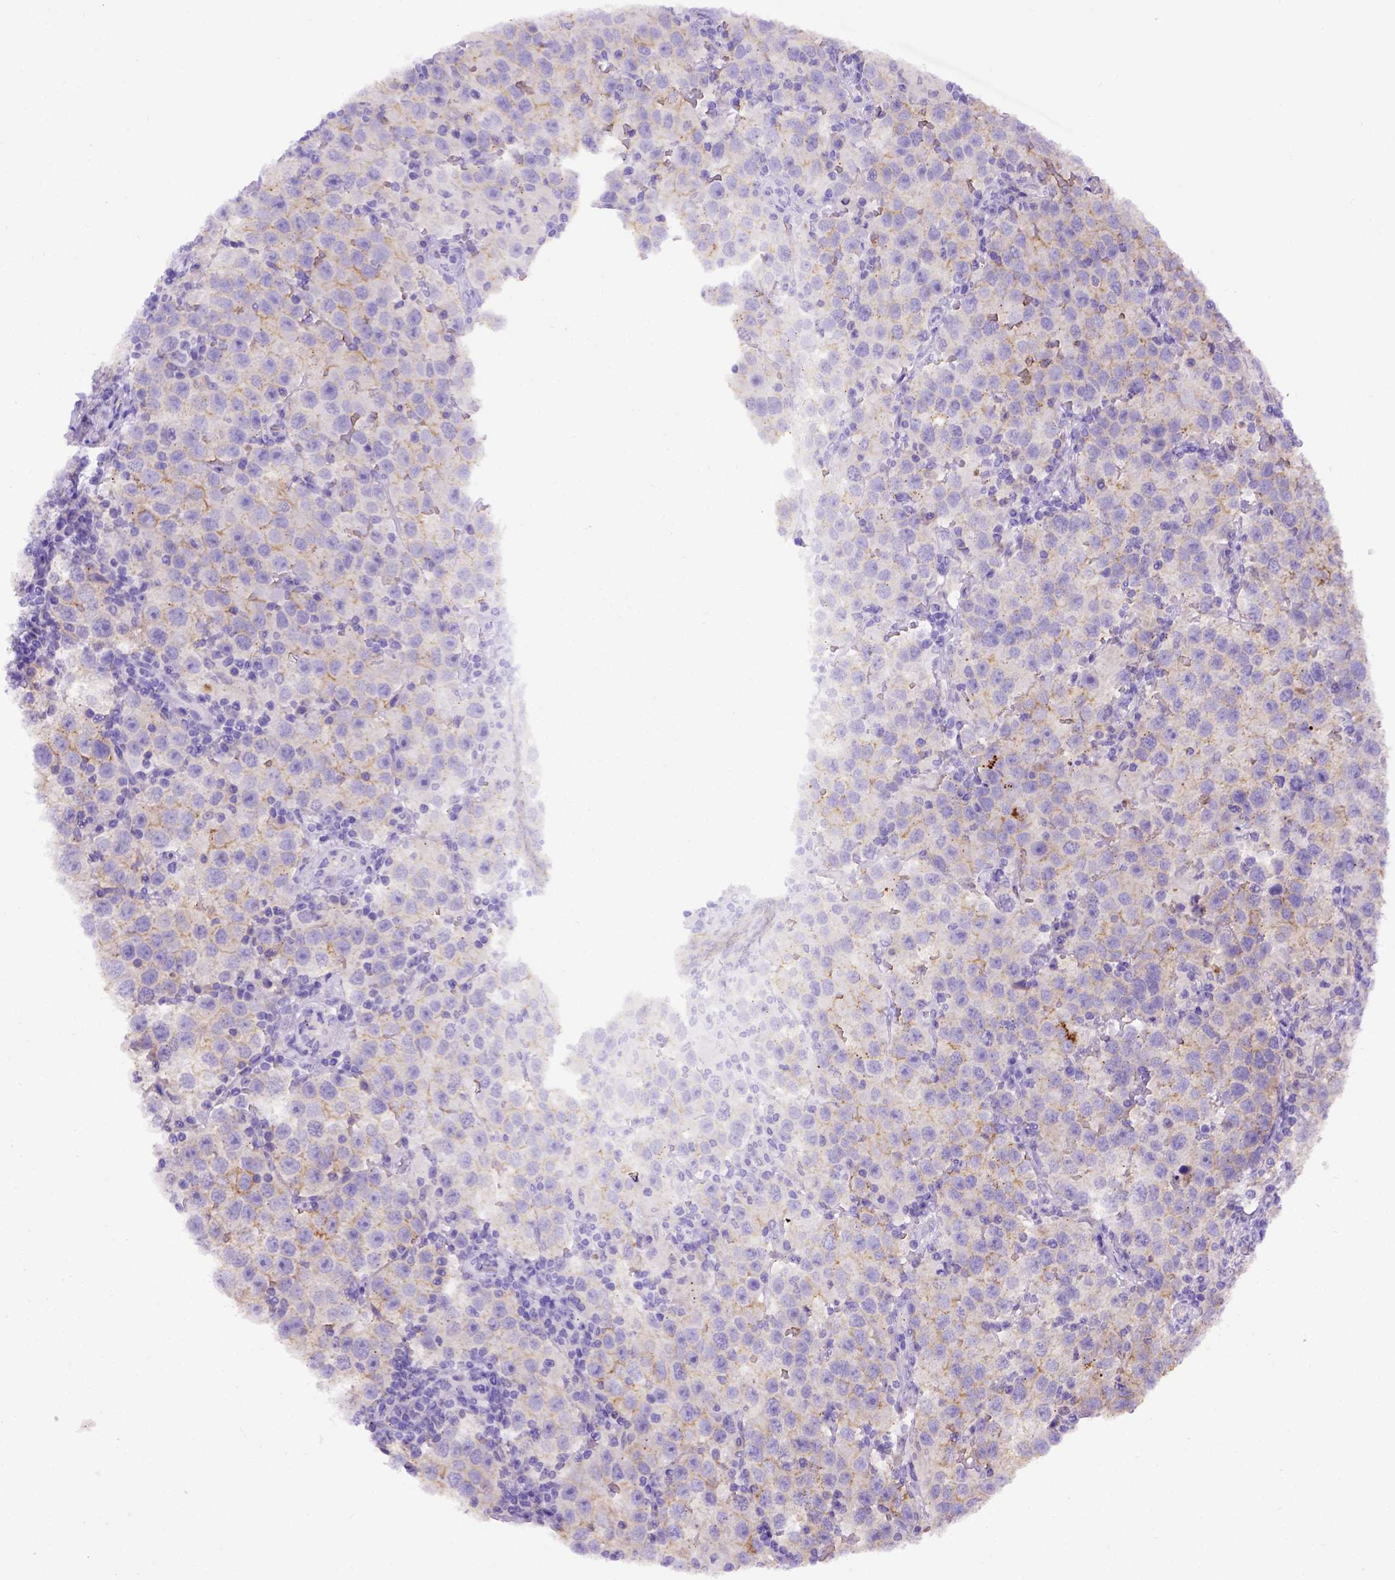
{"staining": {"intensity": "weak", "quantity": "<25%", "location": "cytoplasmic/membranous"}, "tissue": "testis cancer", "cell_type": "Tumor cells", "image_type": "cancer", "snomed": [{"axis": "morphology", "description": "Seminoma, NOS"}, {"axis": "topography", "description": "Testis"}], "caption": "This is an immunohistochemistry image of human seminoma (testis). There is no positivity in tumor cells.", "gene": "ADAM12", "patient": {"sex": "male", "age": 37}}